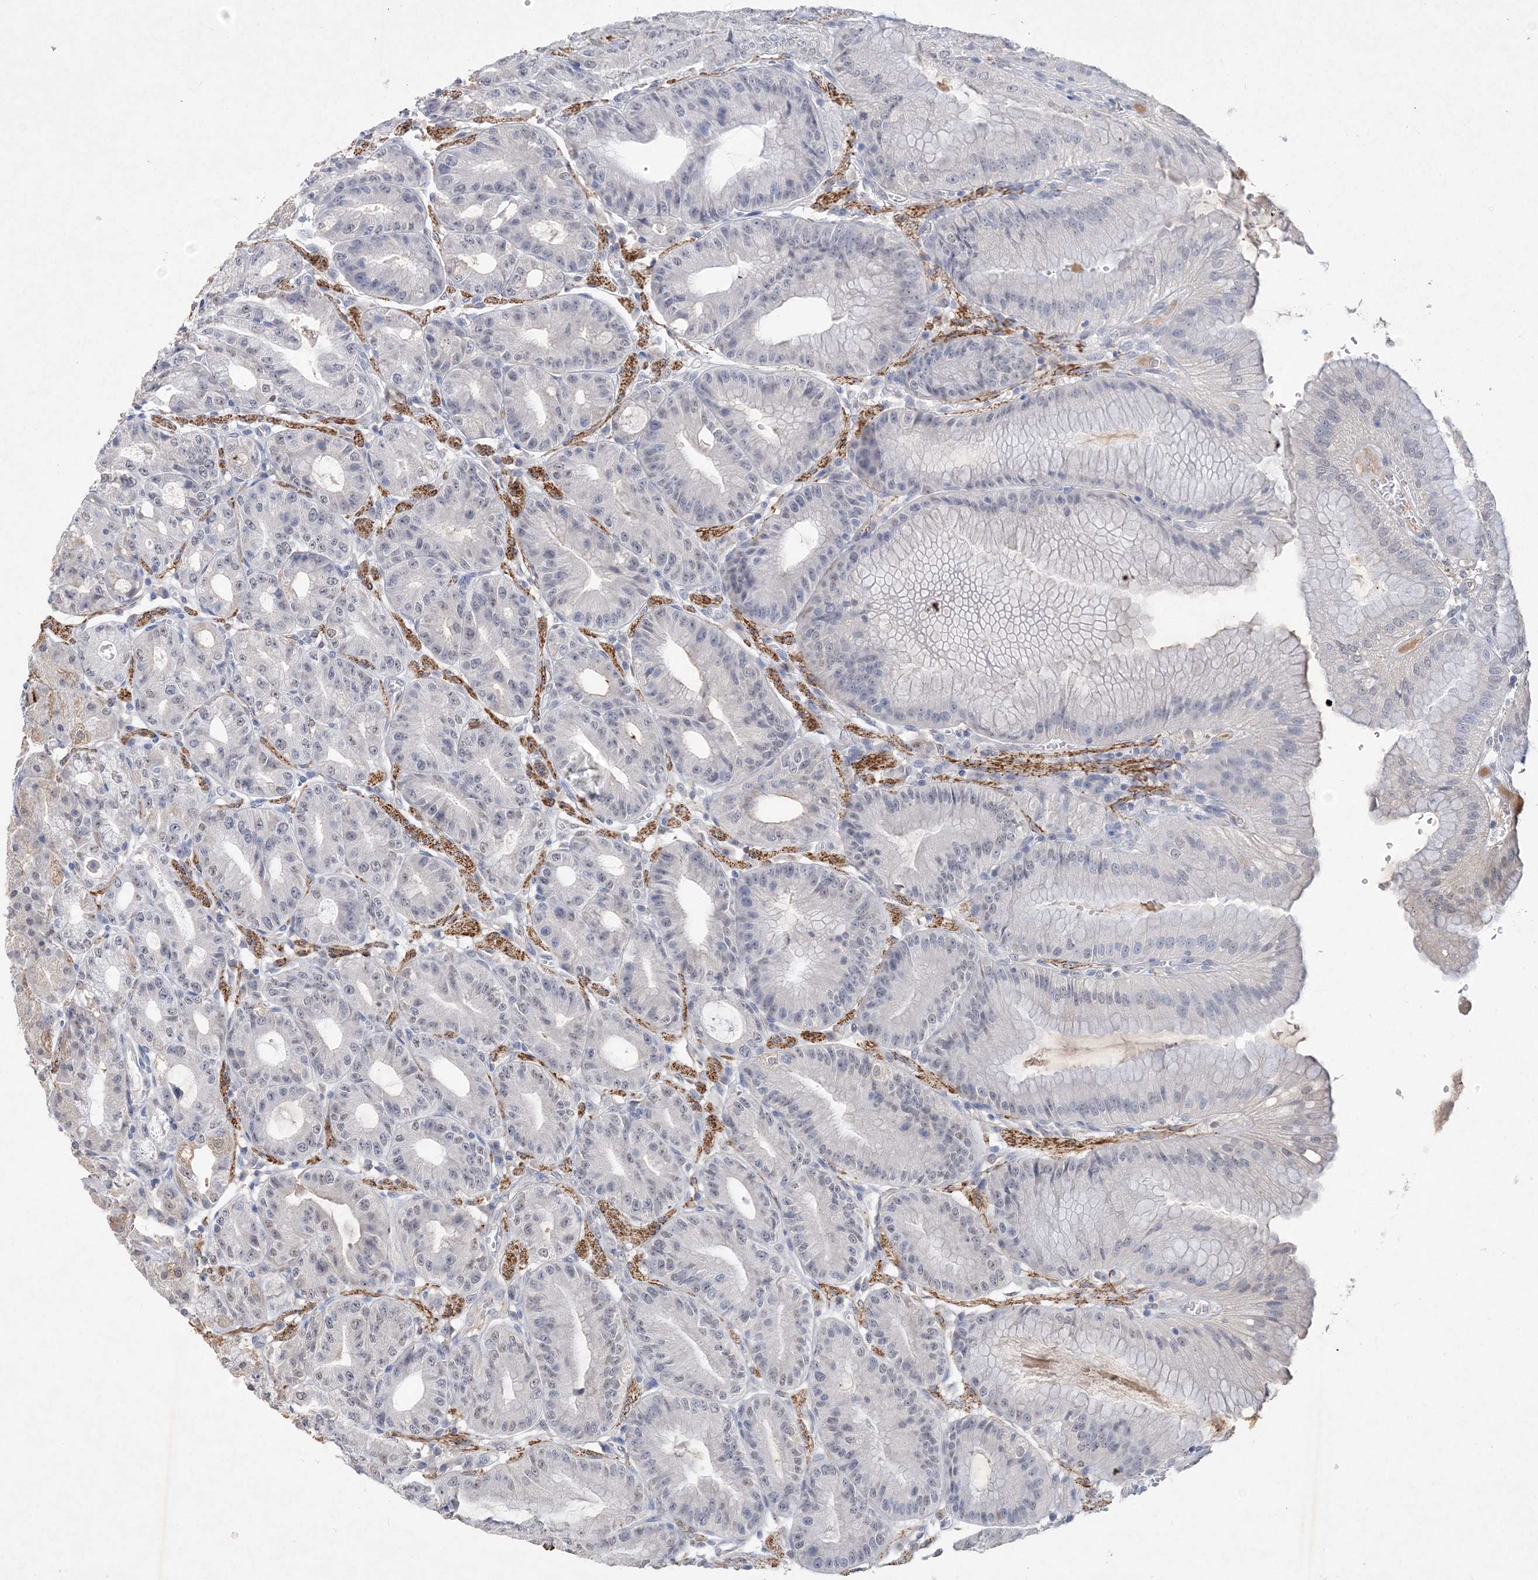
{"staining": {"intensity": "weak", "quantity": "25%-75%", "location": "cytoplasmic/membranous"}, "tissue": "stomach", "cell_type": "Glandular cells", "image_type": "normal", "snomed": [{"axis": "morphology", "description": "Normal tissue, NOS"}, {"axis": "topography", "description": "Stomach, lower"}], "caption": "Immunohistochemical staining of normal stomach reveals weak cytoplasmic/membranous protein staining in approximately 25%-75% of glandular cells. (DAB (3,3'-diaminobenzidine) IHC with brightfield microscopy, high magnification).", "gene": "C11orf58", "patient": {"sex": "male", "age": 71}}